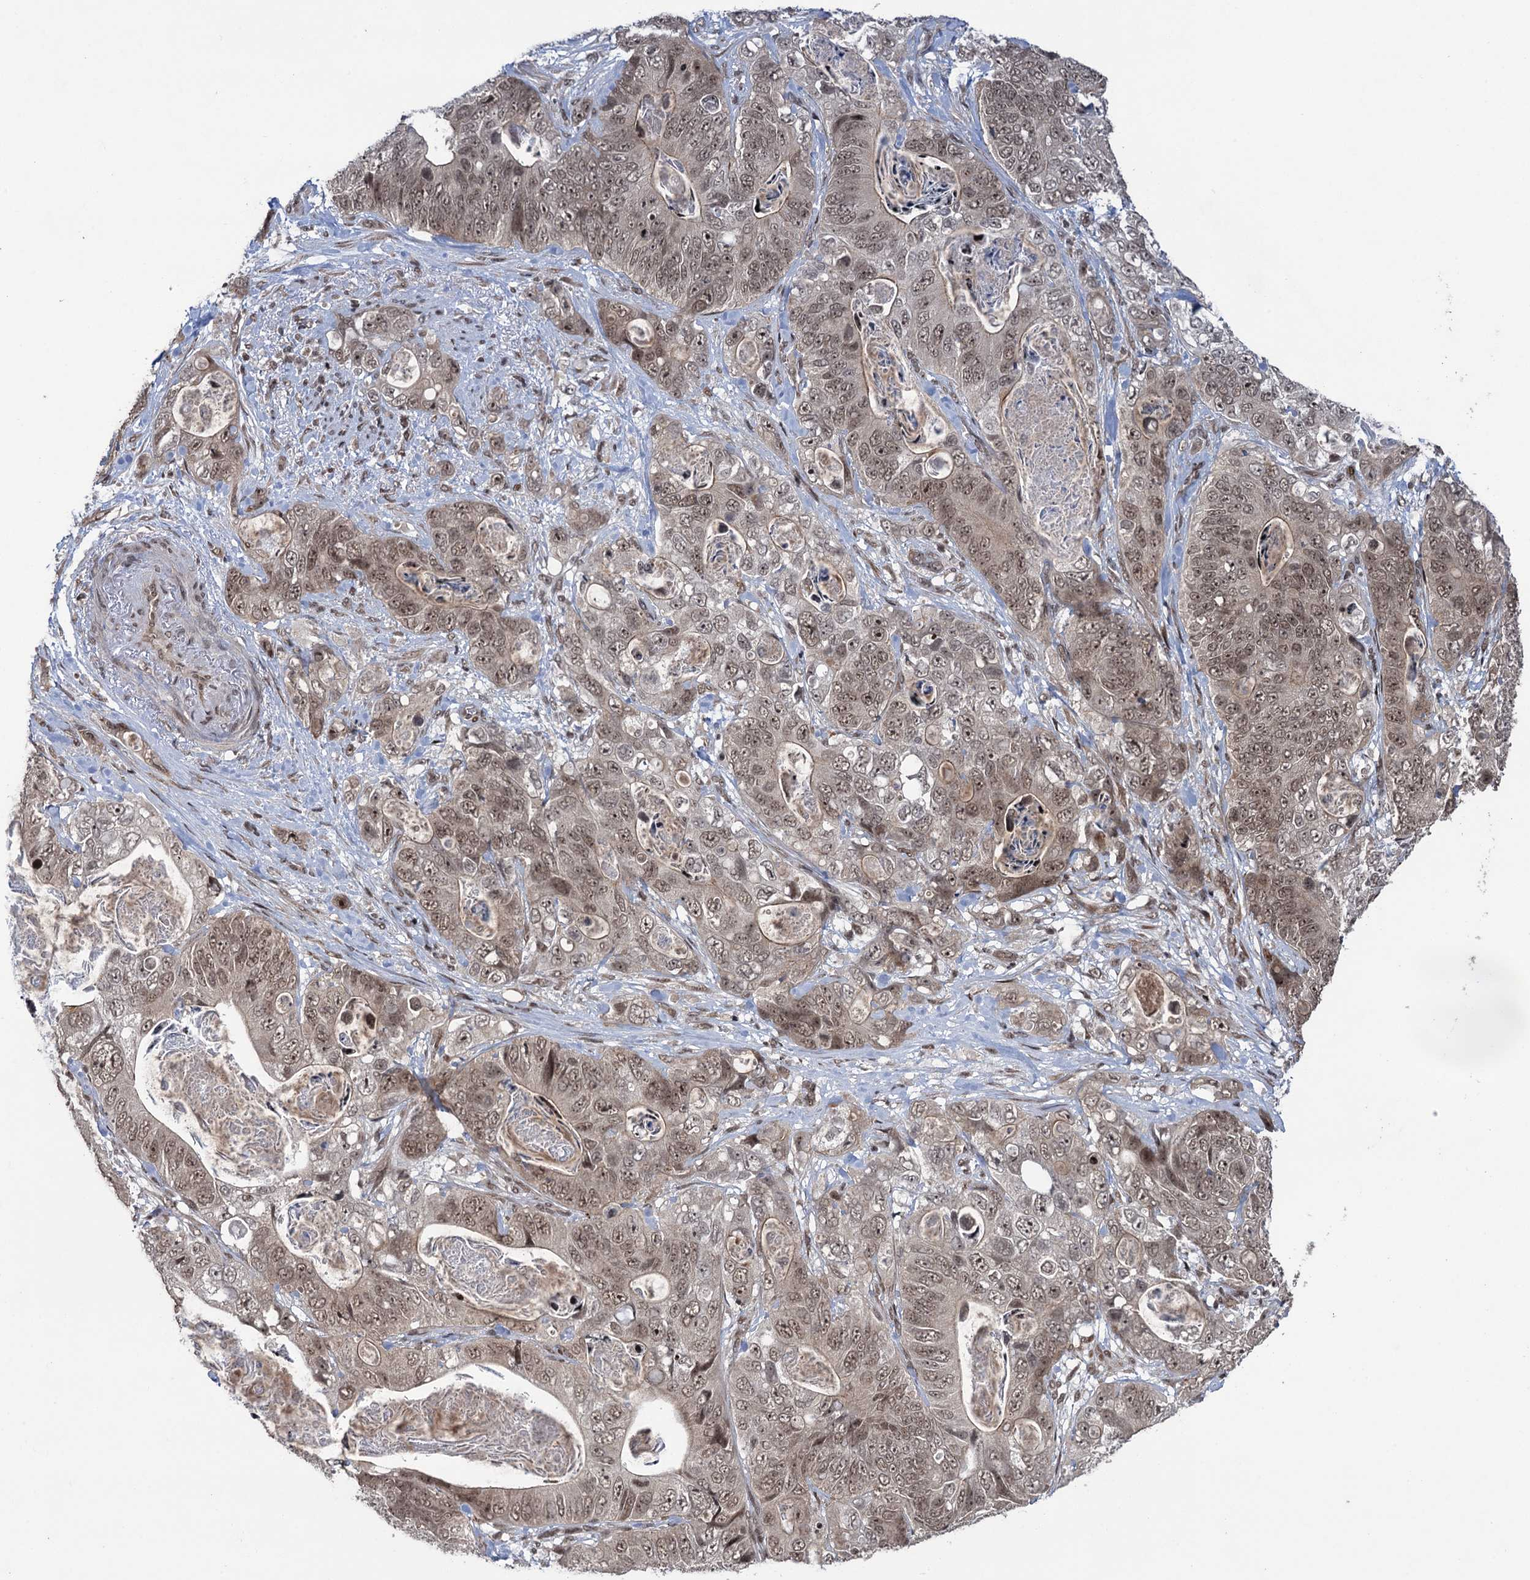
{"staining": {"intensity": "weak", "quantity": ">75%", "location": "nuclear"}, "tissue": "stomach cancer", "cell_type": "Tumor cells", "image_type": "cancer", "snomed": [{"axis": "morphology", "description": "Normal tissue, NOS"}, {"axis": "morphology", "description": "Adenocarcinoma, NOS"}, {"axis": "topography", "description": "Stomach"}], "caption": "Weak nuclear expression for a protein is seen in approximately >75% of tumor cells of adenocarcinoma (stomach) using immunohistochemistry (IHC).", "gene": "ZNF169", "patient": {"sex": "female", "age": 89}}